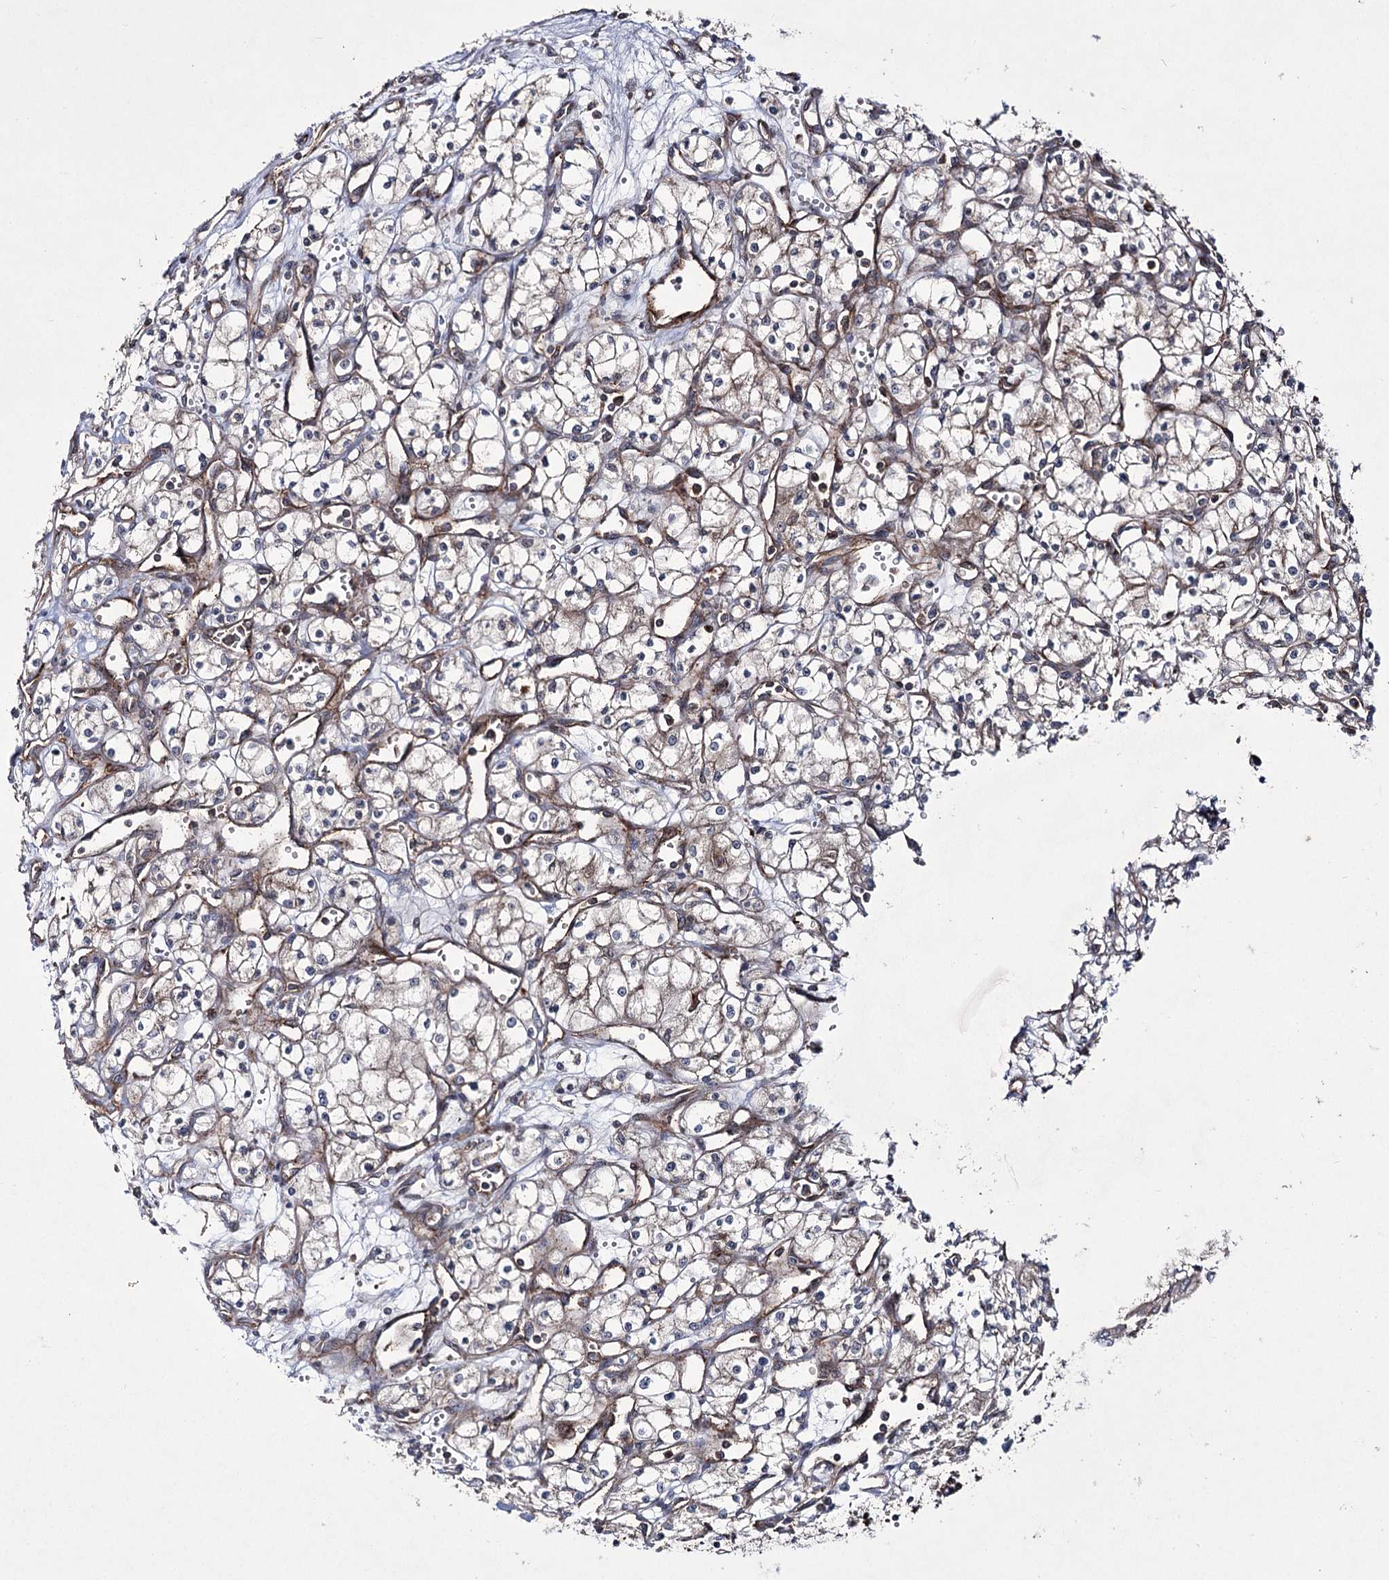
{"staining": {"intensity": "weak", "quantity": "25%-75%", "location": "cytoplasmic/membranous"}, "tissue": "renal cancer", "cell_type": "Tumor cells", "image_type": "cancer", "snomed": [{"axis": "morphology", "description": "Adenocarcinoma, NOS"}, {"axis": "topography", "description": "Kidney"}], "caption": "High-magnification brightfield microscopy of renal cancer (adenocarcinoma) stained with DAB (brown) and counterstained with hematoxylin (blue). tumor cells exhibit weak cytoplasmic/membranous staining is present in about25%-75% of cells. The staining was performed using DAB, with brown indicating positive protein expression. Nuclei are stained blue with hematoxylin.", "gene": "HECTD2", "patient": {"sex": "male", "age": 59}}